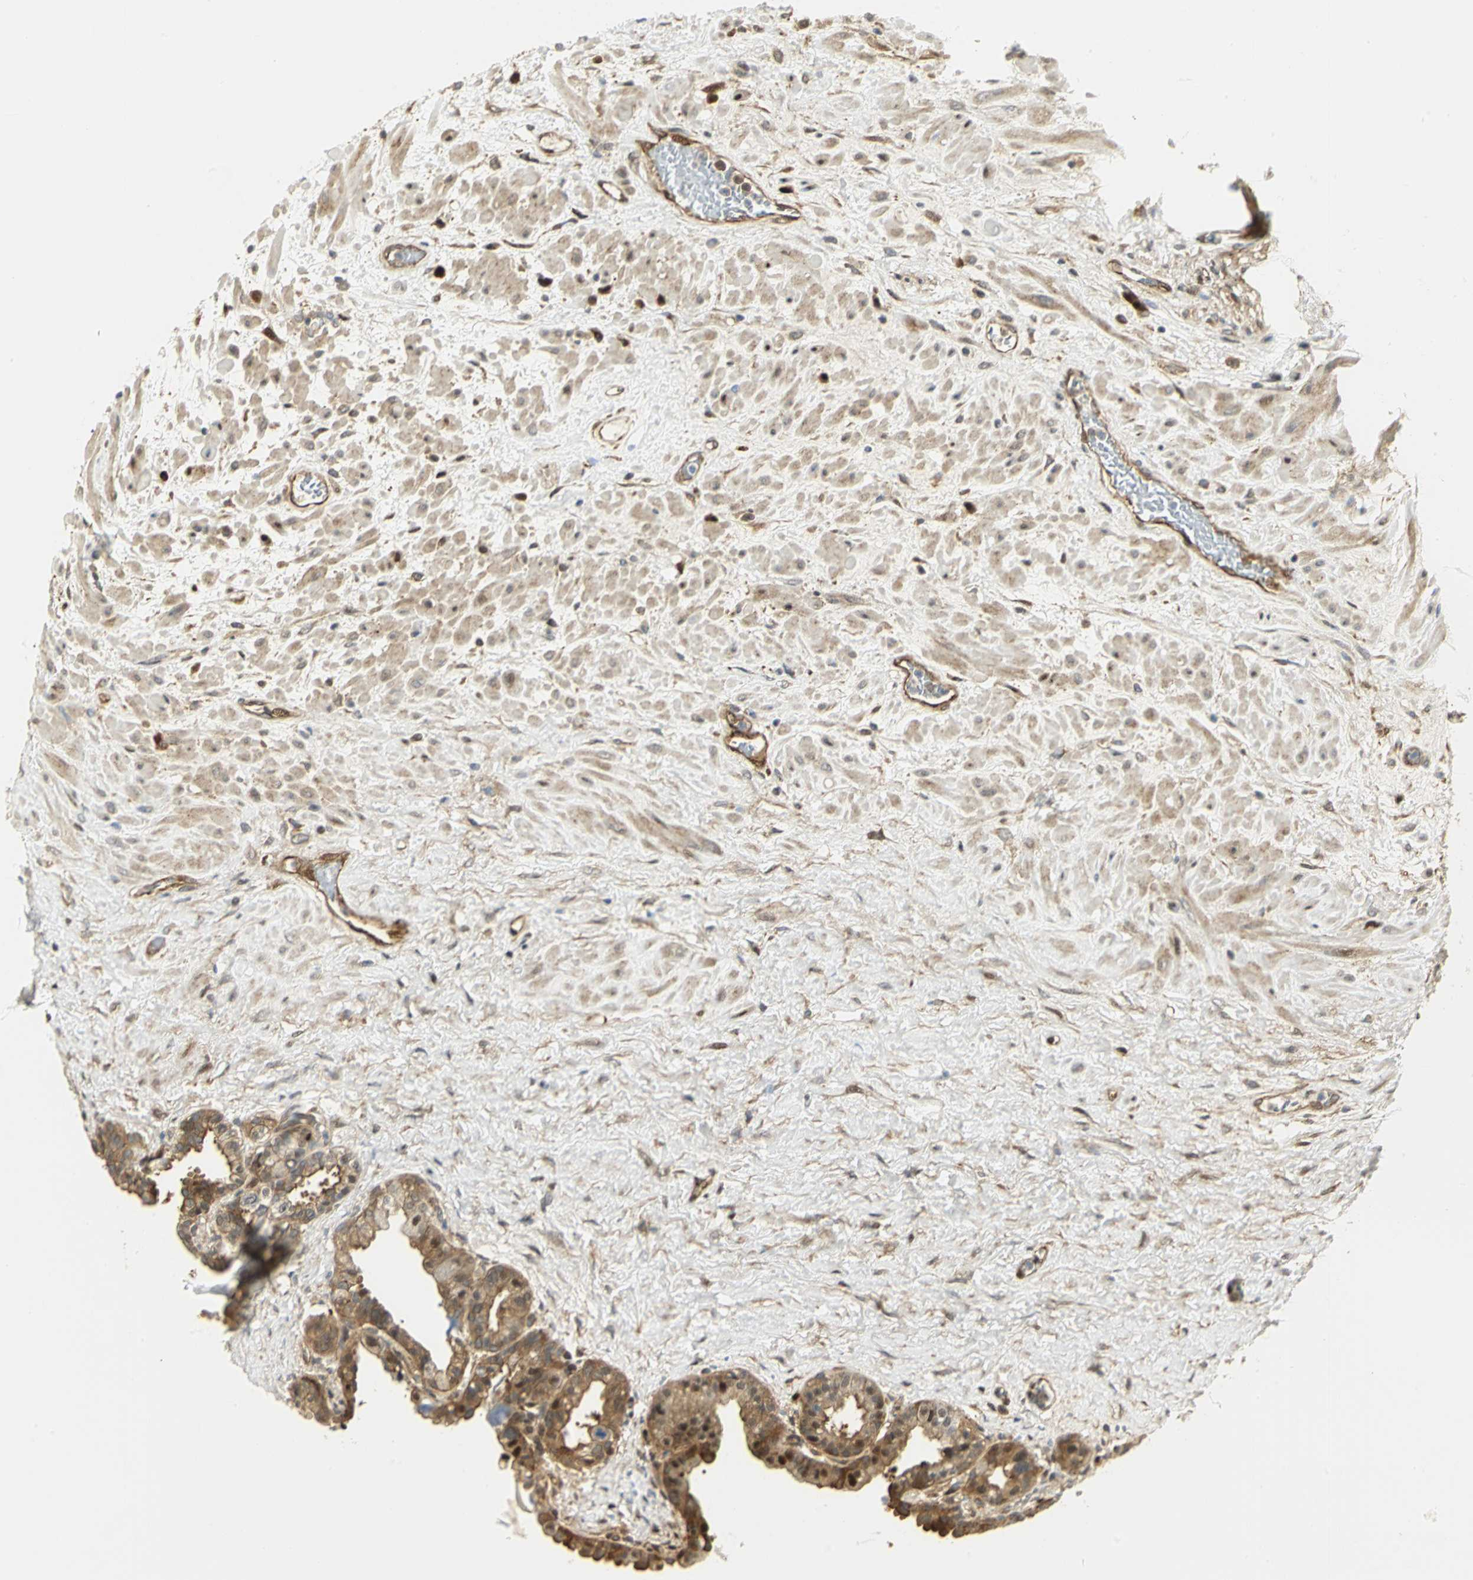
{"staining": {"intensity": "moderate", "quantity": ">75%", "location": "cytoplasmic/membranous,nuclear"}, "tissue": "seminal vesicle", "cell_type": "Glandular cells", "image_type": "normal", "snomed": [{"axis": "morphology", "description": "Normal tissue, NOS"}, {"axis": "topography", "description": "Seminal veicle"}], "caption": "This photomicrograph displays IHC staining of unremarkable human seminal vesicle, with medium moderate cytoplasmic/membranous,nuclear positivity in about >75% of glandular cells.", "gene": "EEA1", "patient": {"sex": "male", "age": 61}}